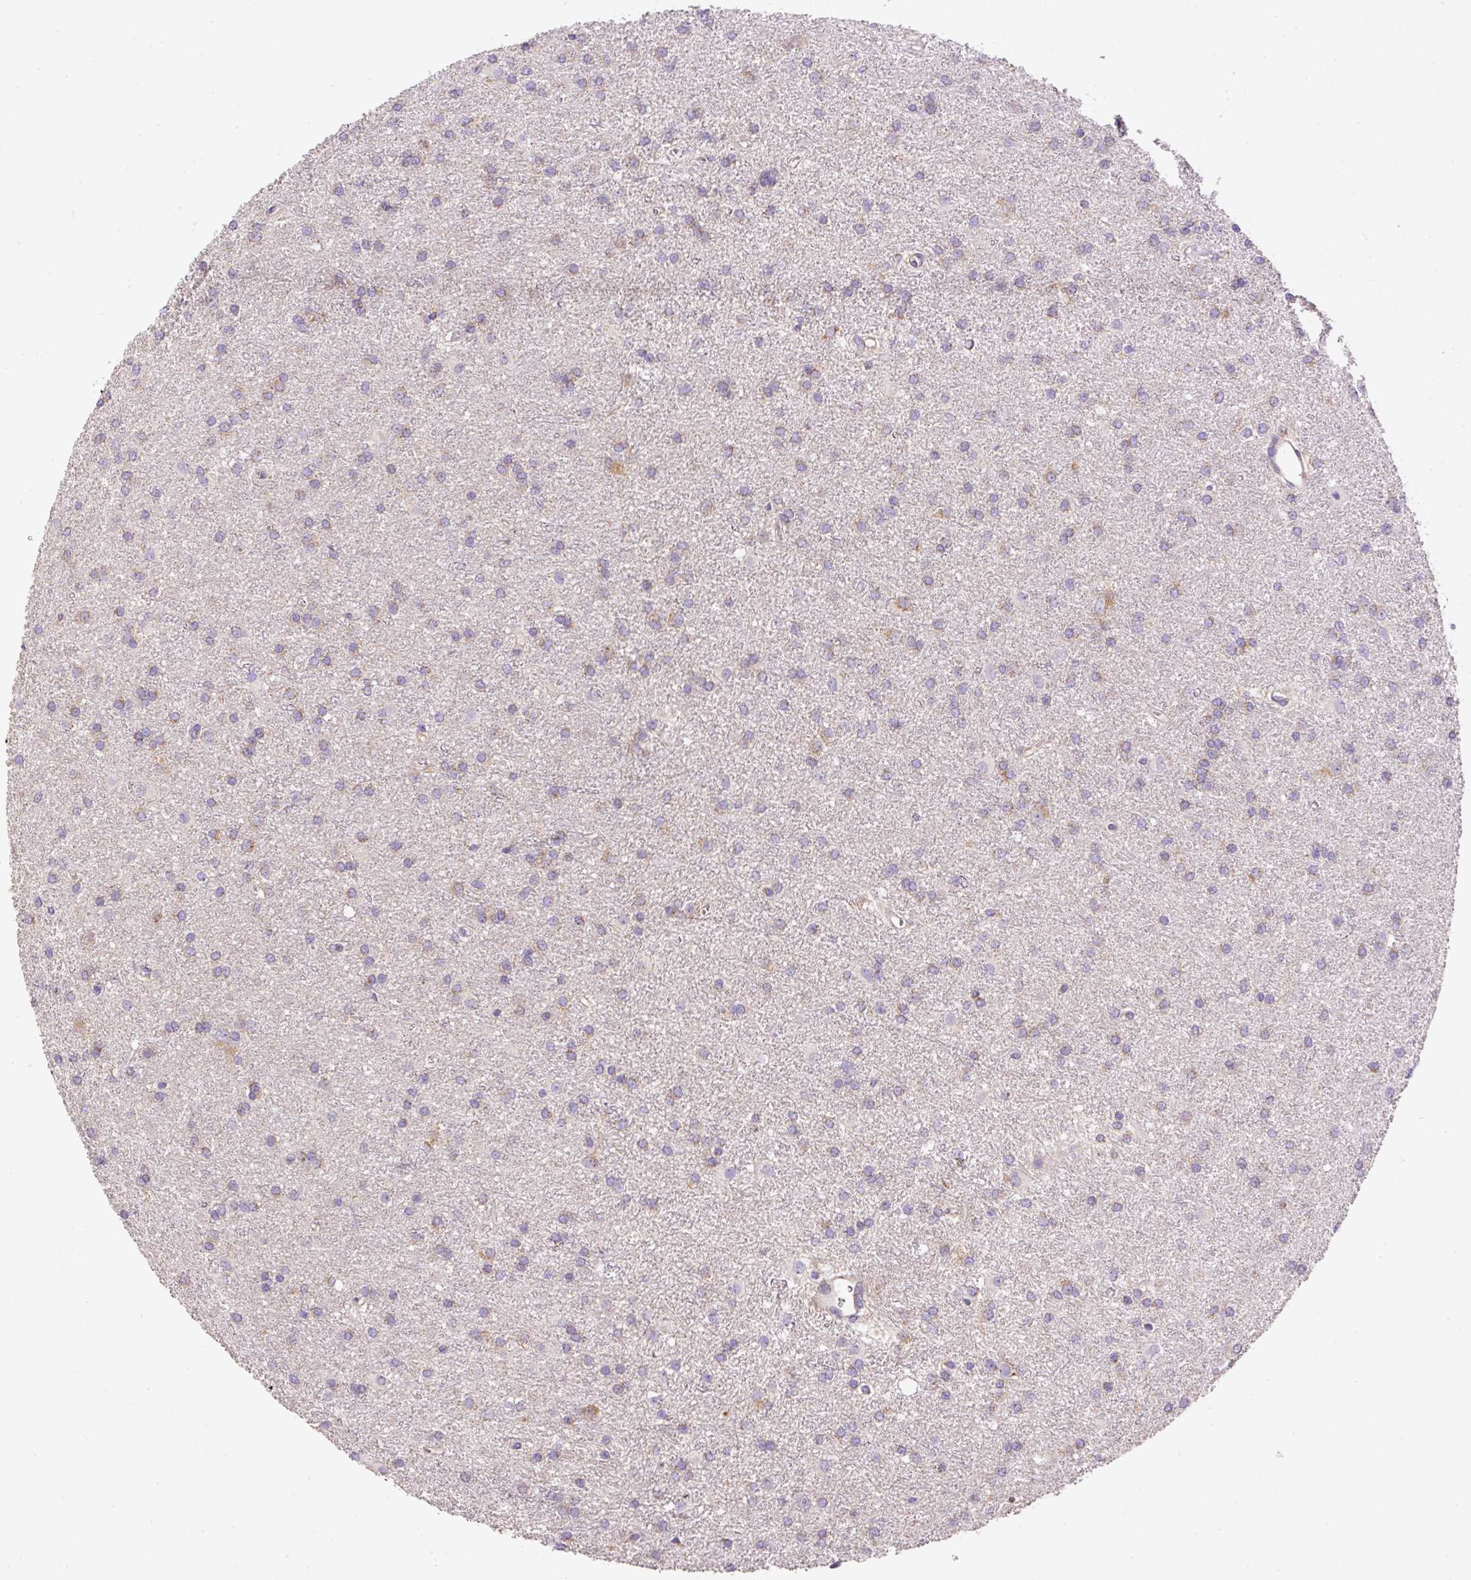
{"staining": {"intensity": "weak", "quantity": "<25%", "location": "cytoplasmic/membranous"}, "tissue": "glioma", "cell_type": "Tumor cells", "image_type": "cancer", "snomed": [{"axis": "morphology", "description": "Glioma, malignant, High grade"}, {"axis": "topography", "description": "Brain"}], "caption": "This is an immunohistochemistry (IHC) histopathology image of glioma. There is no positivity in tumor cells.", "gene": "NDUFAF2", "patient": {"sex": "female", "age": 50}}